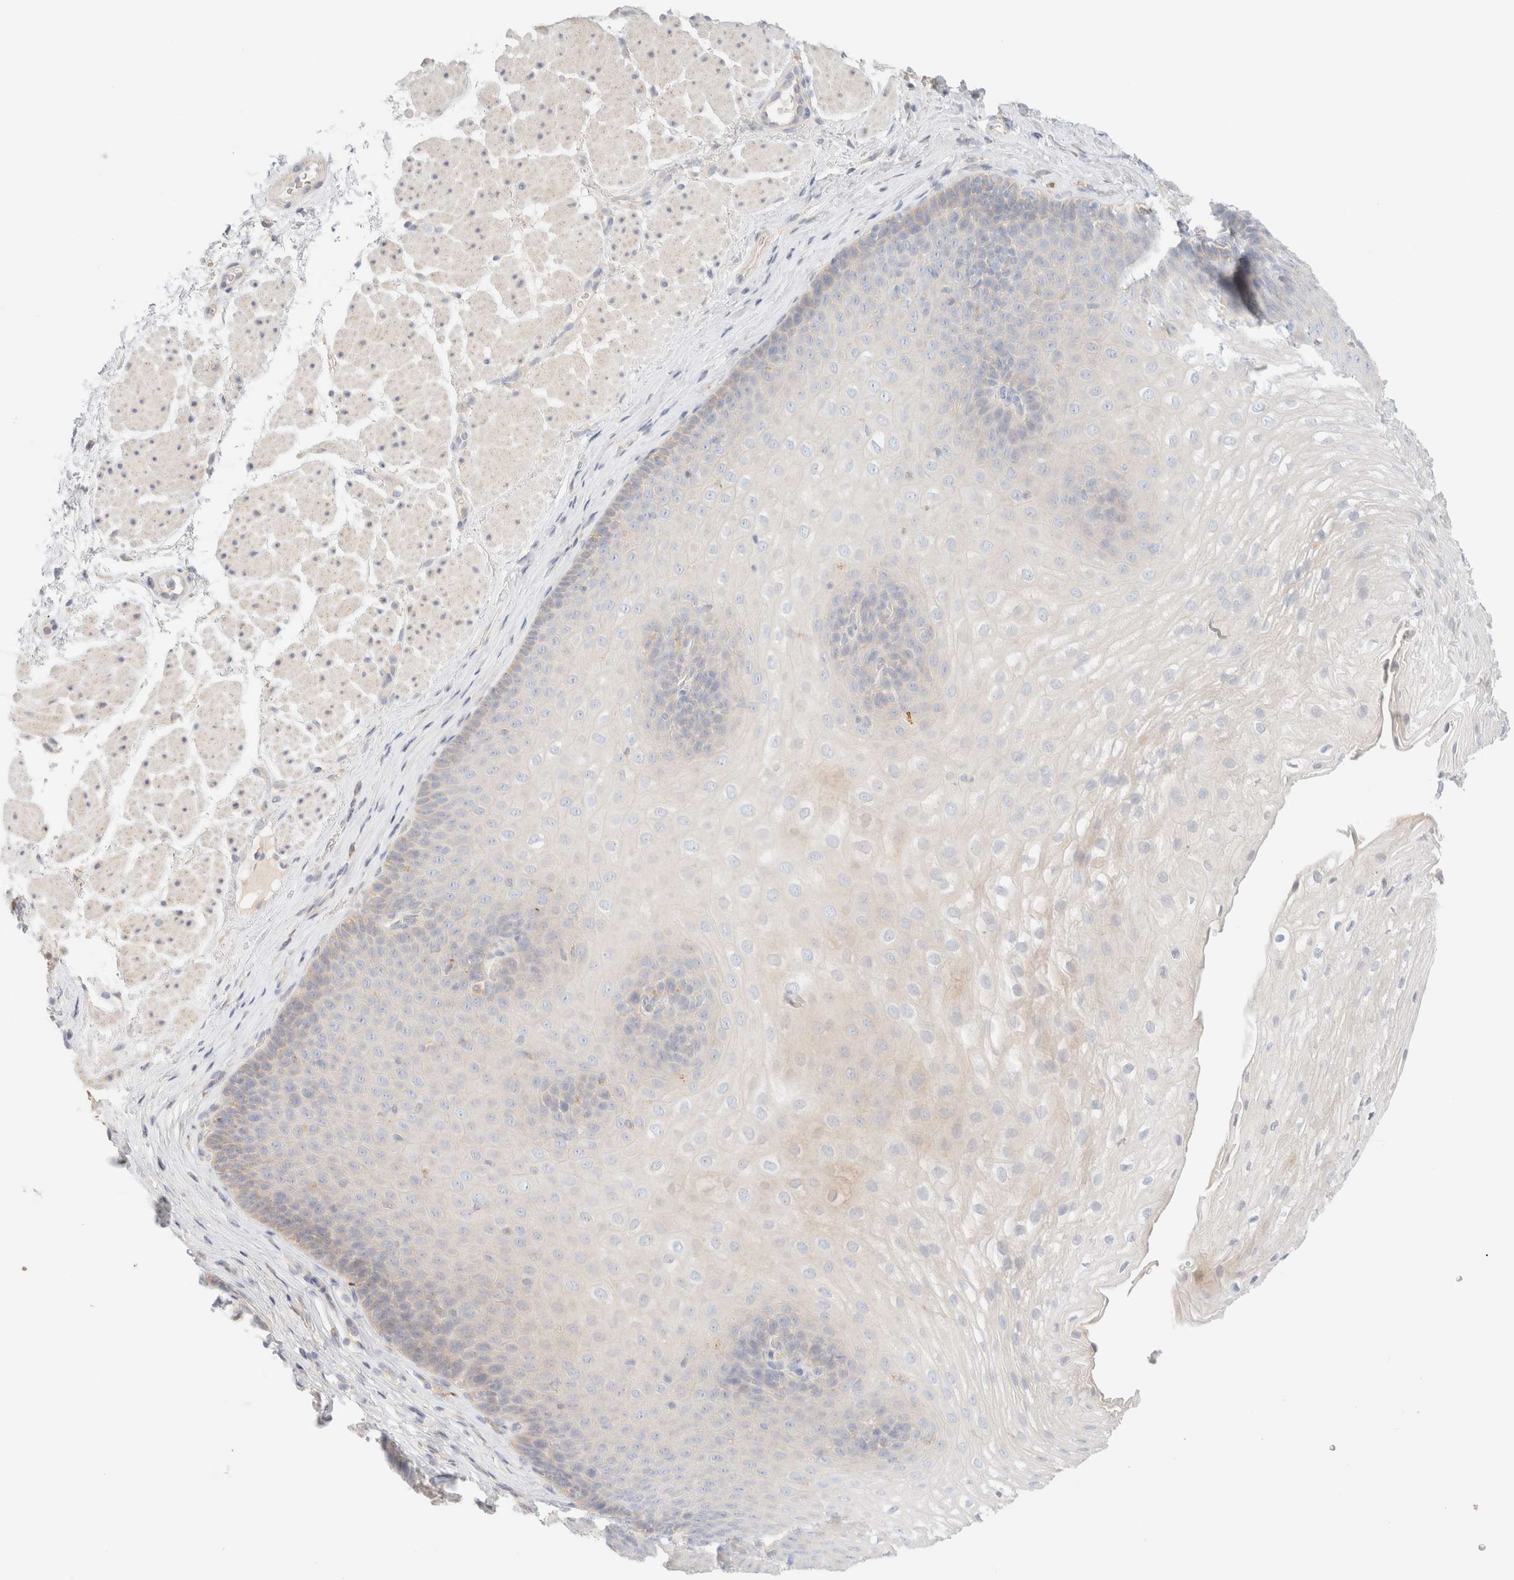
{"staining": {"intensity": "weak", "quantity": "<25%", "location": "cytoplasmic/membranous"}, "tissue": "esophagus", "cell_type": "Squamous epithelial cells", "image_type": "normal", "snomed": [{"axis": "morphology", "description": "Normal tissue, NOS"}, {"axis": "topography", "description": "Esophagus"}], "caption": "DAB immunohistochemical staining of normal esophagus shows no significant staining in squamous epithelial cells.", "gene": "SARM1", "patient": {"sex": "female", "age": 66}}